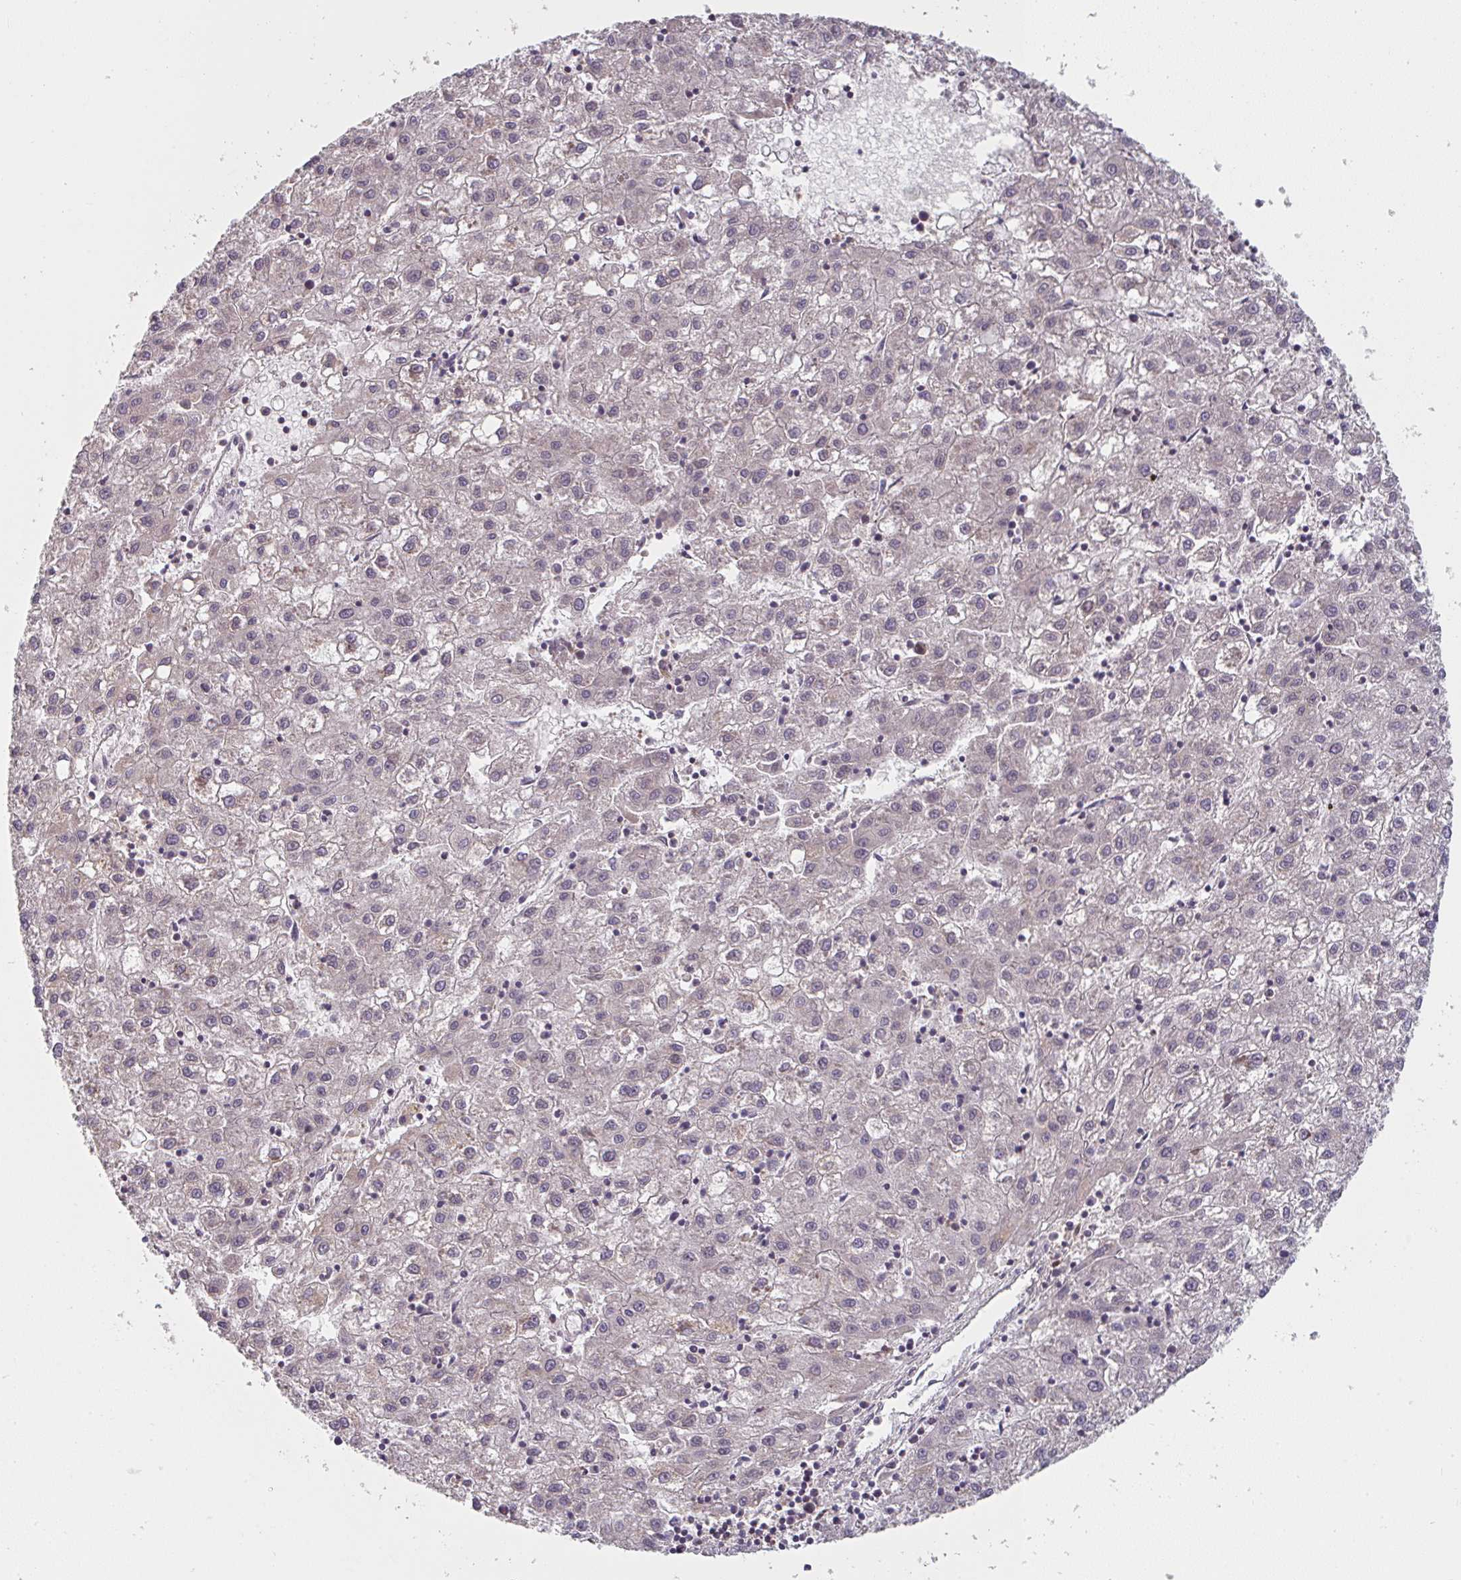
{"staining": {"intensity": "negative", "quantity": "none", "location": "none"}, "tissue": "liver cancer", "cell_type": "Tumor cells", "image_type": "cancer", "snomed": [{"axis": "morphology", "description": "Carcinoma, Hepatocellular, NOS"}, {"axis": "topography", "description": "Liver"}], "caption": "The image shows no staining of tumor cells in liver cancer (hepatocellular carcinoma).", "gene": "RANGRF", "patient": {"sex": "male", "age": 72}}